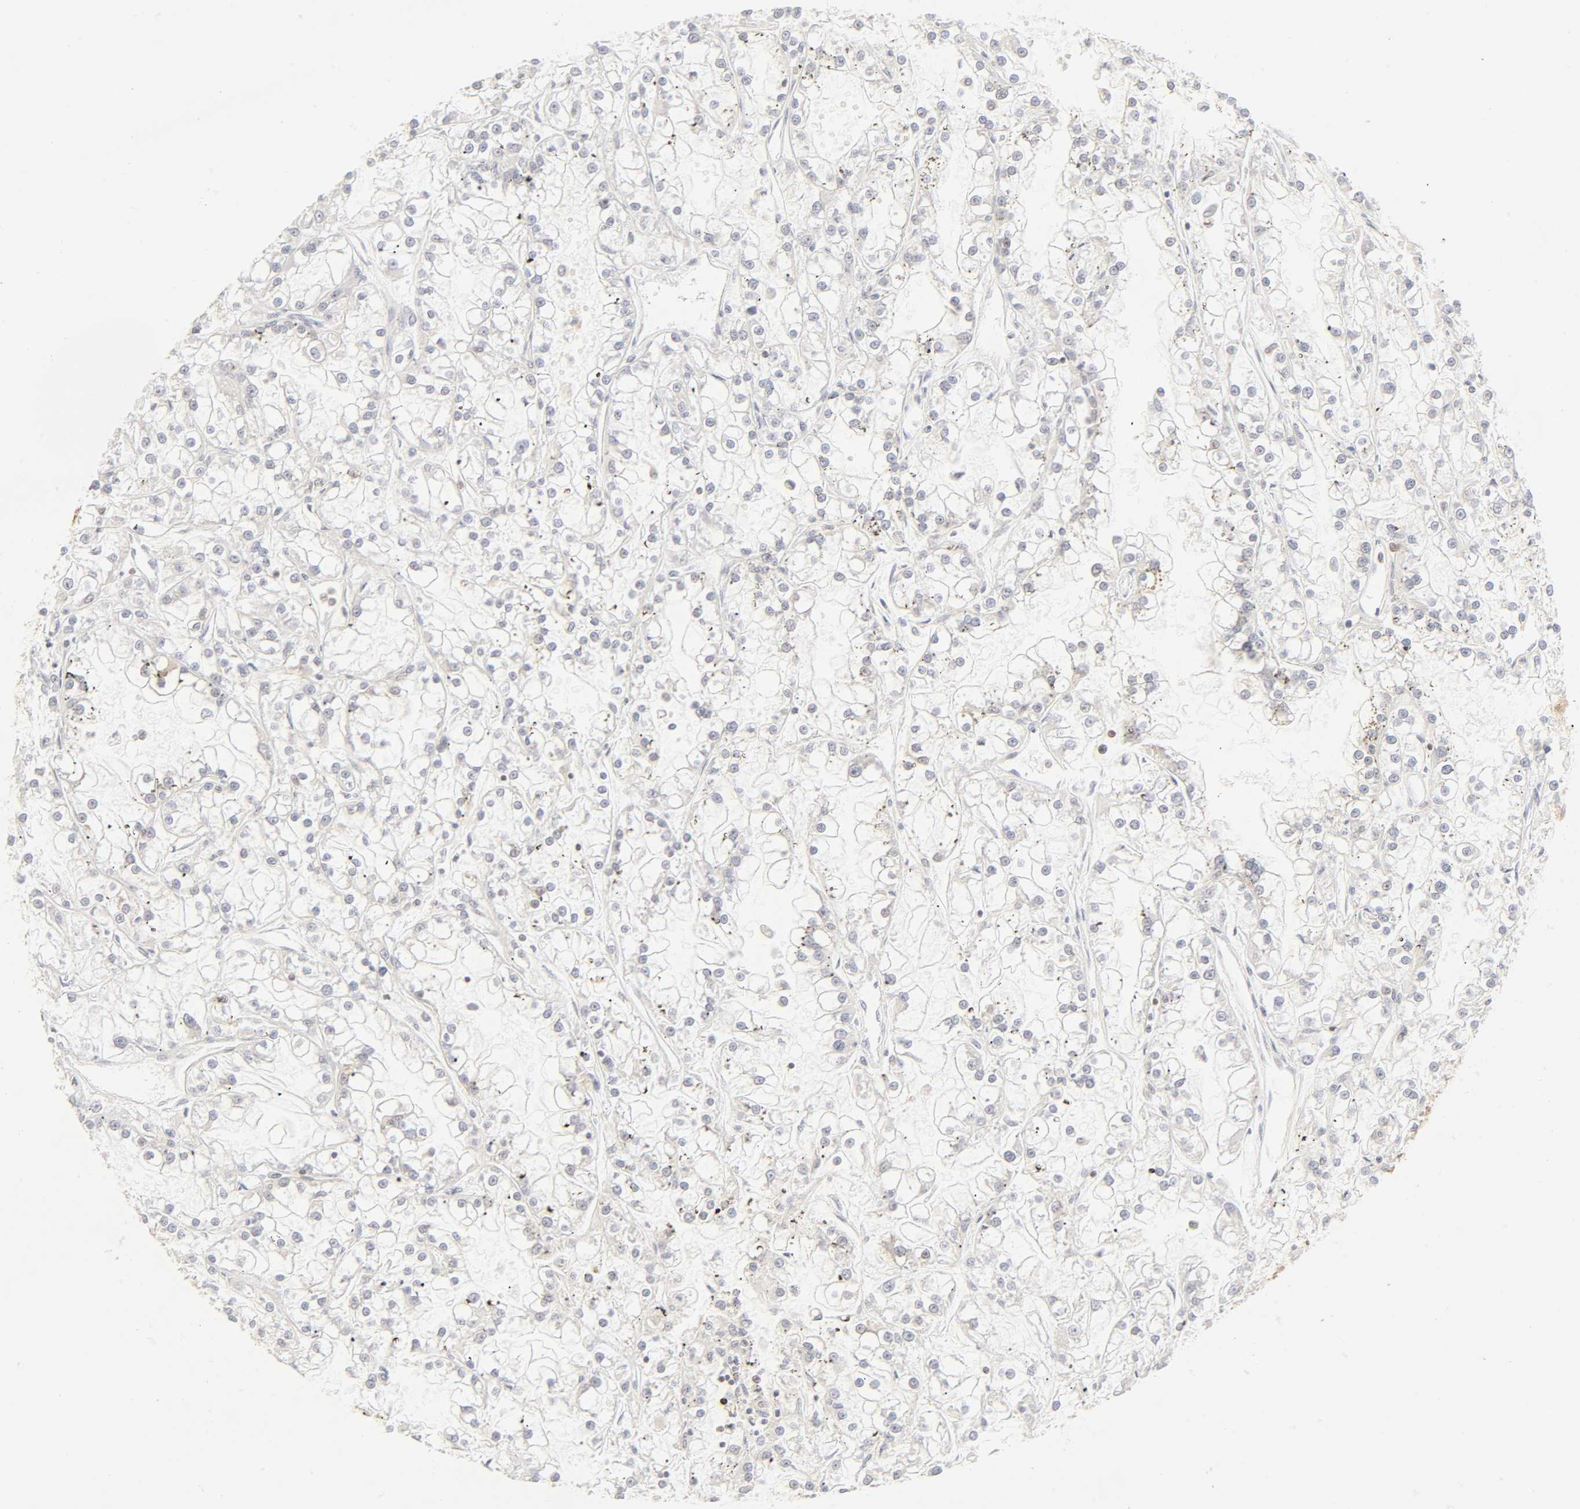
{"staining": {"intensity": "negative", "quantity": "none", "location": "none"}, "tissue": "renal cancer", "cell_type": "Tumor cells", "image_type": "cancer", "snomed": [{"axis": "morphology", "description": "Adenocarcinoma, NOS"}, {"axis": "topography", "description": "Kidney"}], "caption": "This is an IHC photomicrograph of human renal cancer (adenocarcinoma). There is no positivity in tumor cells.", "gene": "KIF2A", "patient": {"sex": "female", "age": 52}}